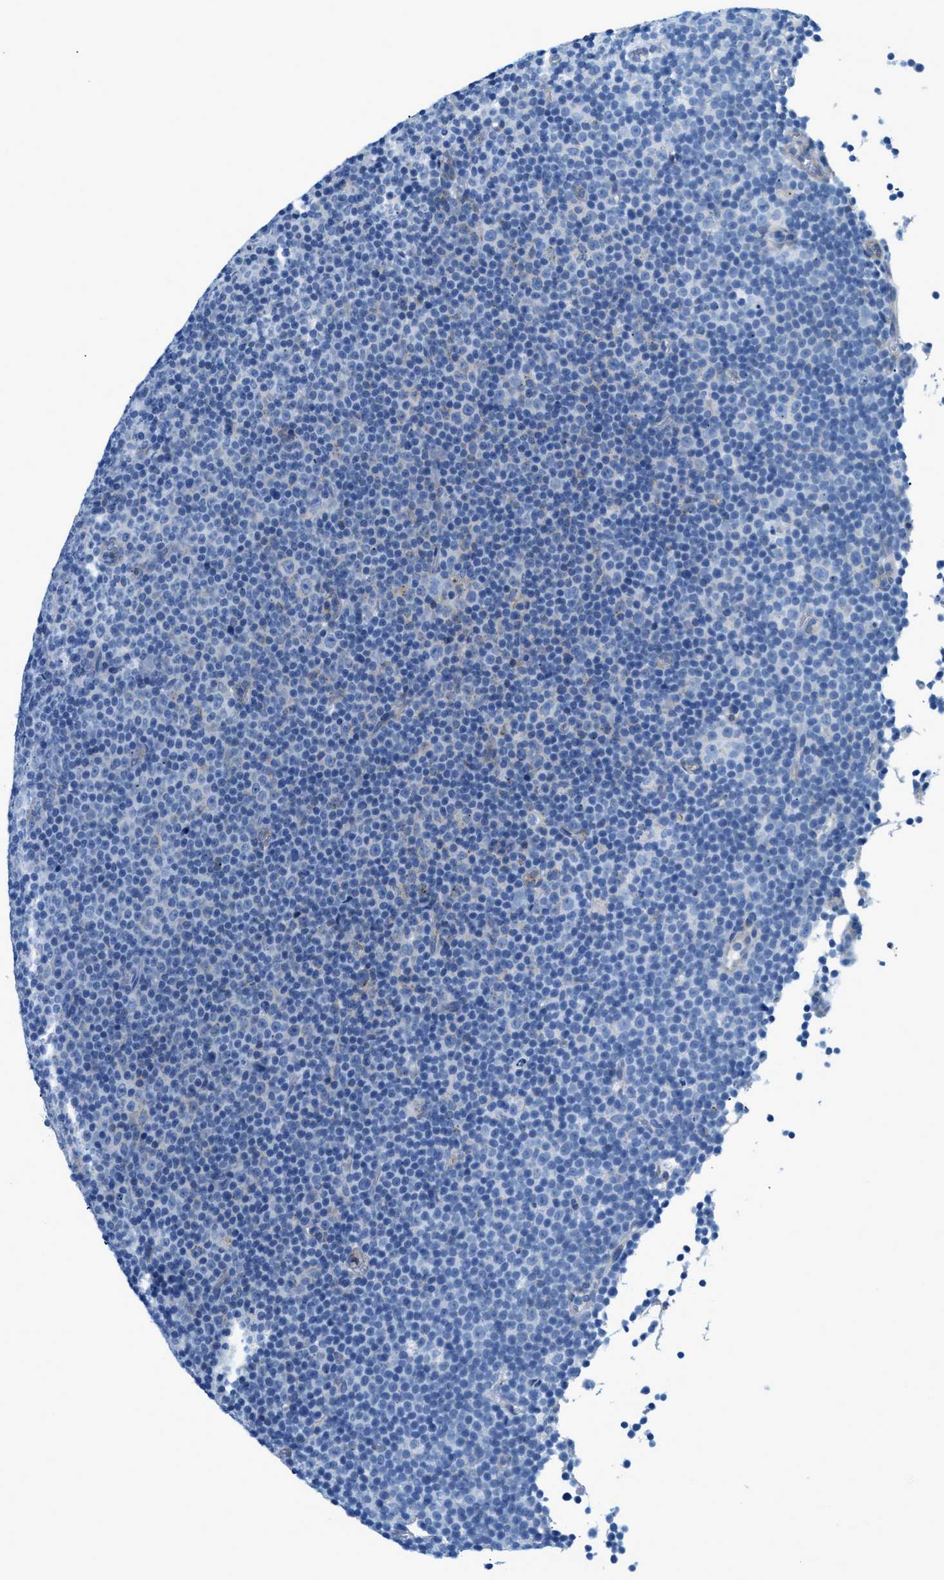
{"staining": {"intensity": "negative", "quantity": "none", "location": "none"}, "tissue": "lymphoma", "cell_type": "Tumor cells", "image_type": "cancer", "snomed": [{"axis": "morphology", "description": "Malignant lymphoma, non-Hodgkin's type, Low grade"}, {"axis": "topography", "description": "Lymph node"}], "caption": "IHC of lymphoma displays no positivity in tumor cells.", "gene": "TPSAB1", "patient": {"sex": "female", "age": 67}}